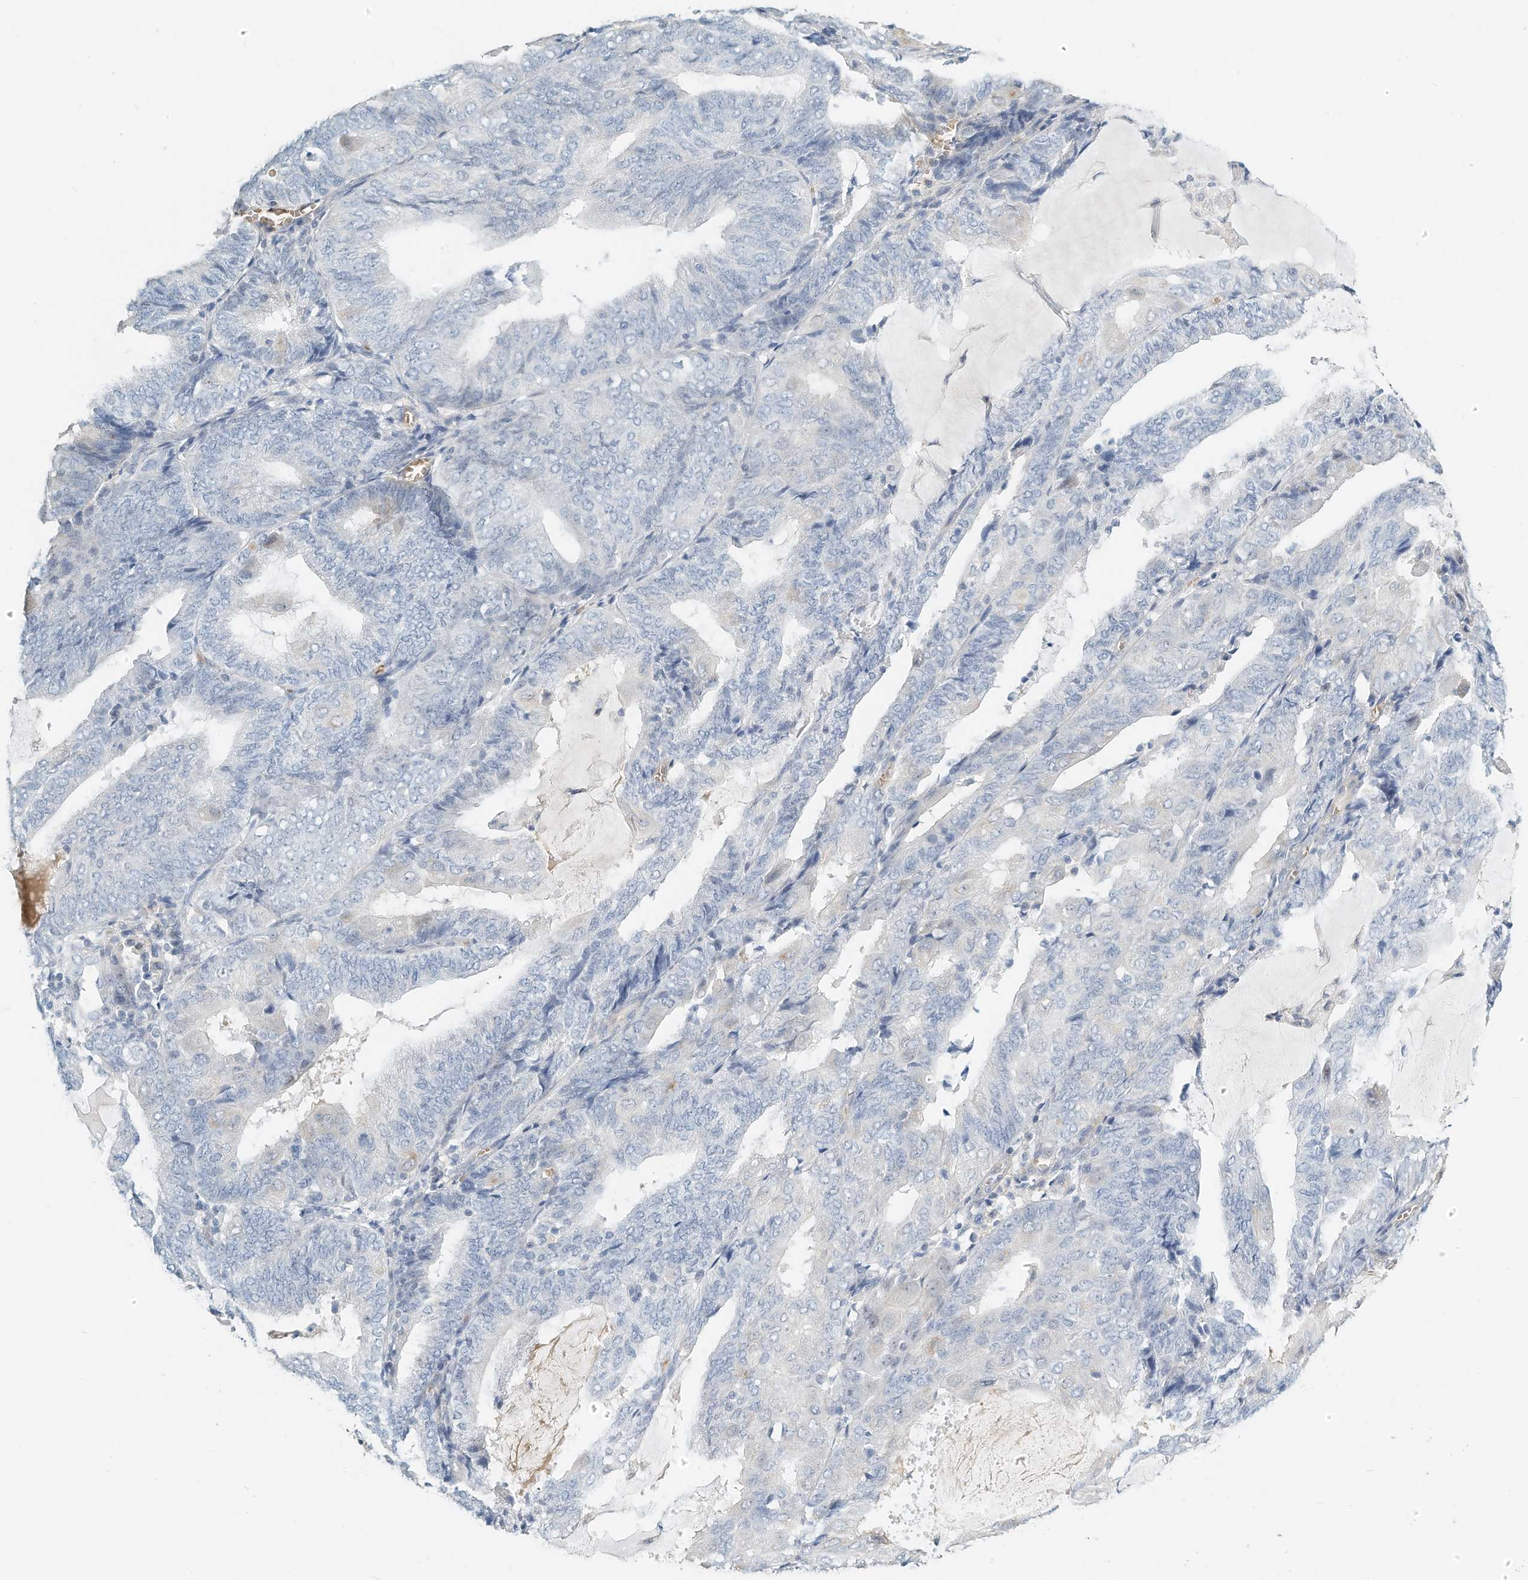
{"staining": {"intensity": "negative", "quantity": "none", "location": "none"}, "tissue": "endometrial cancer", "cell_type": "Tumor cells", "image_type": "cancer", "snomed": [{"axis": "morphology", "description": "Adenocarcinoma, NOS"}, {"axis": "topography", "description": "Endometrium"}], "caption": "Protein analysis of endometrial cancer demonstrates no significant positivity in tumor cells.", "gene": "RCAN3", "patient": {"sex": "female", "age": 81}}